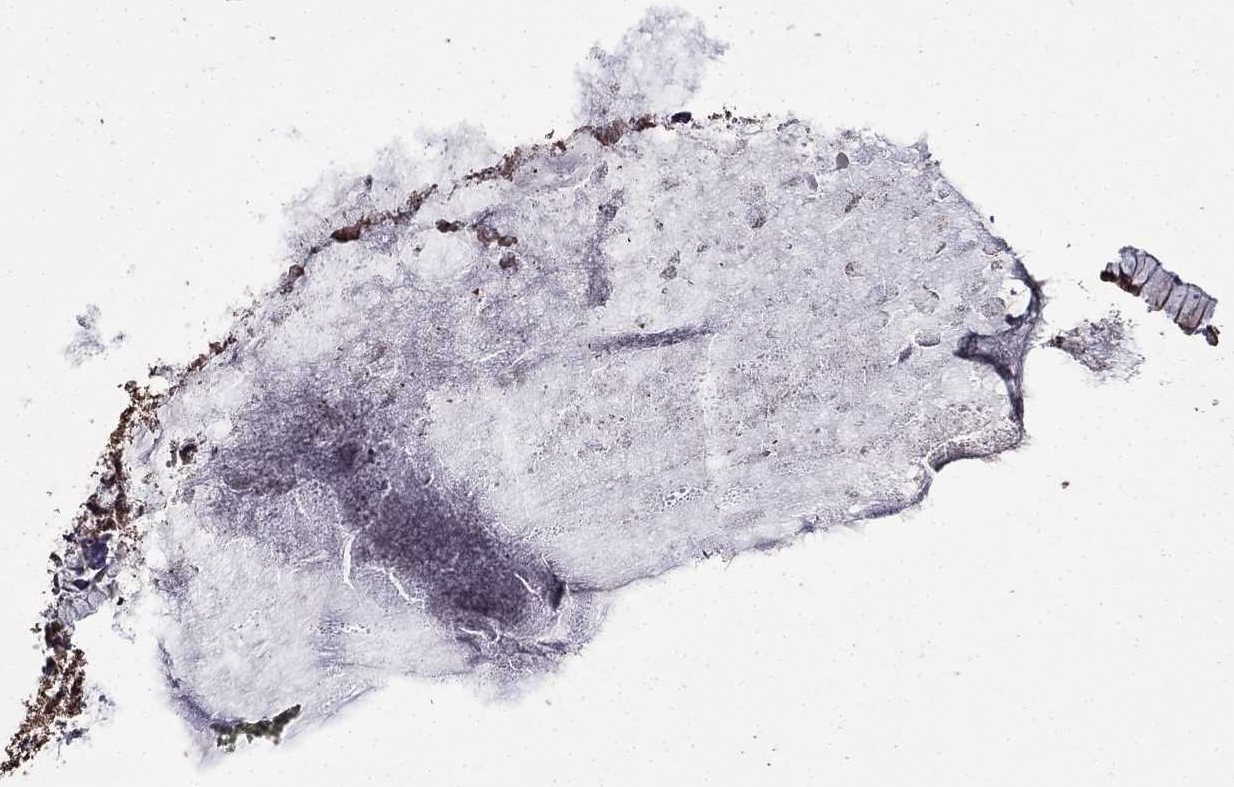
{"staining": {"intensity": "negative", "quantity": "none", "location": "none"}, "tissue": "ovarian cancer", "cell_type": "Tumor cells", "image_type": "cancer", "snomed": [{"axis": "morphology", "description": "Cystadenocarcinoma, mucinous, NOS"}, {"axis": "topography", "description": "Ovary"}], "caption": "Immunohistochemistry image of neoplastic tissue: human ovarian mucinous cystadenocarcinoma stained with DAB (3,3'-diaminobenzidine) exhibits no significant protein positivity in tumor cells.", "gene": "BIRC6", "patient": {"sex": "female", "age": 41}}